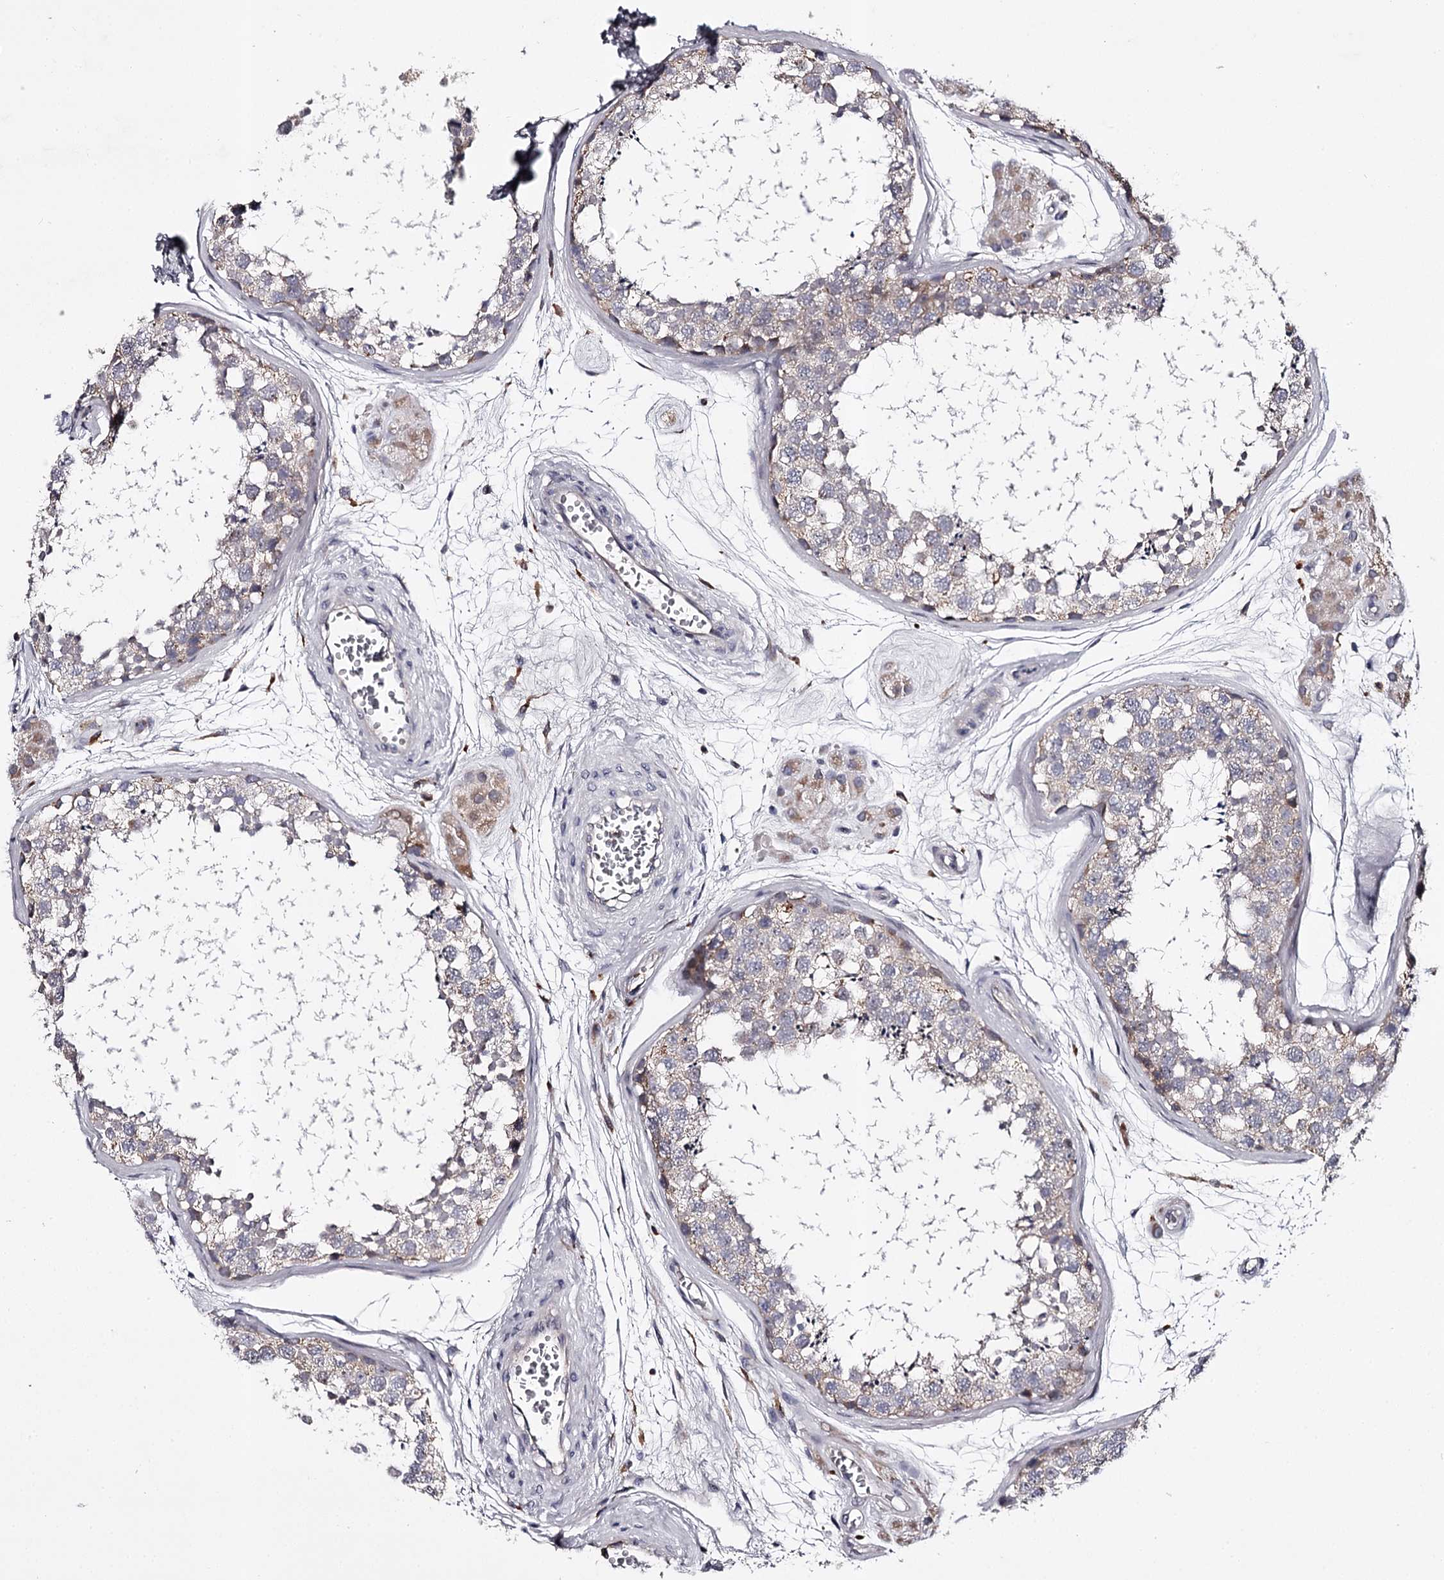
{"staining": {"intensity": "weak", "quantity": "<25%", "location": "cytoplasmic/membranous"}, "tissue": "testis", "cell_type": "Cells in seminiferous ducts", "image_type": "normal", "snomed": [{"axis": "morphology", "description": "Normal tissue, NOS"}, {"axis": "topography", "description": "Testis"}], "caption": "Immunohistochemistry photomicrograph of benign testis: human testis stained with DAB (3,3'-diaminobenzidine) displays no significant protein positivity in cells in seminiferous ducts. Nuclei are stained in blue.", "gene": "RASSF6", "patient": {"sex": "male", "age": 56}}